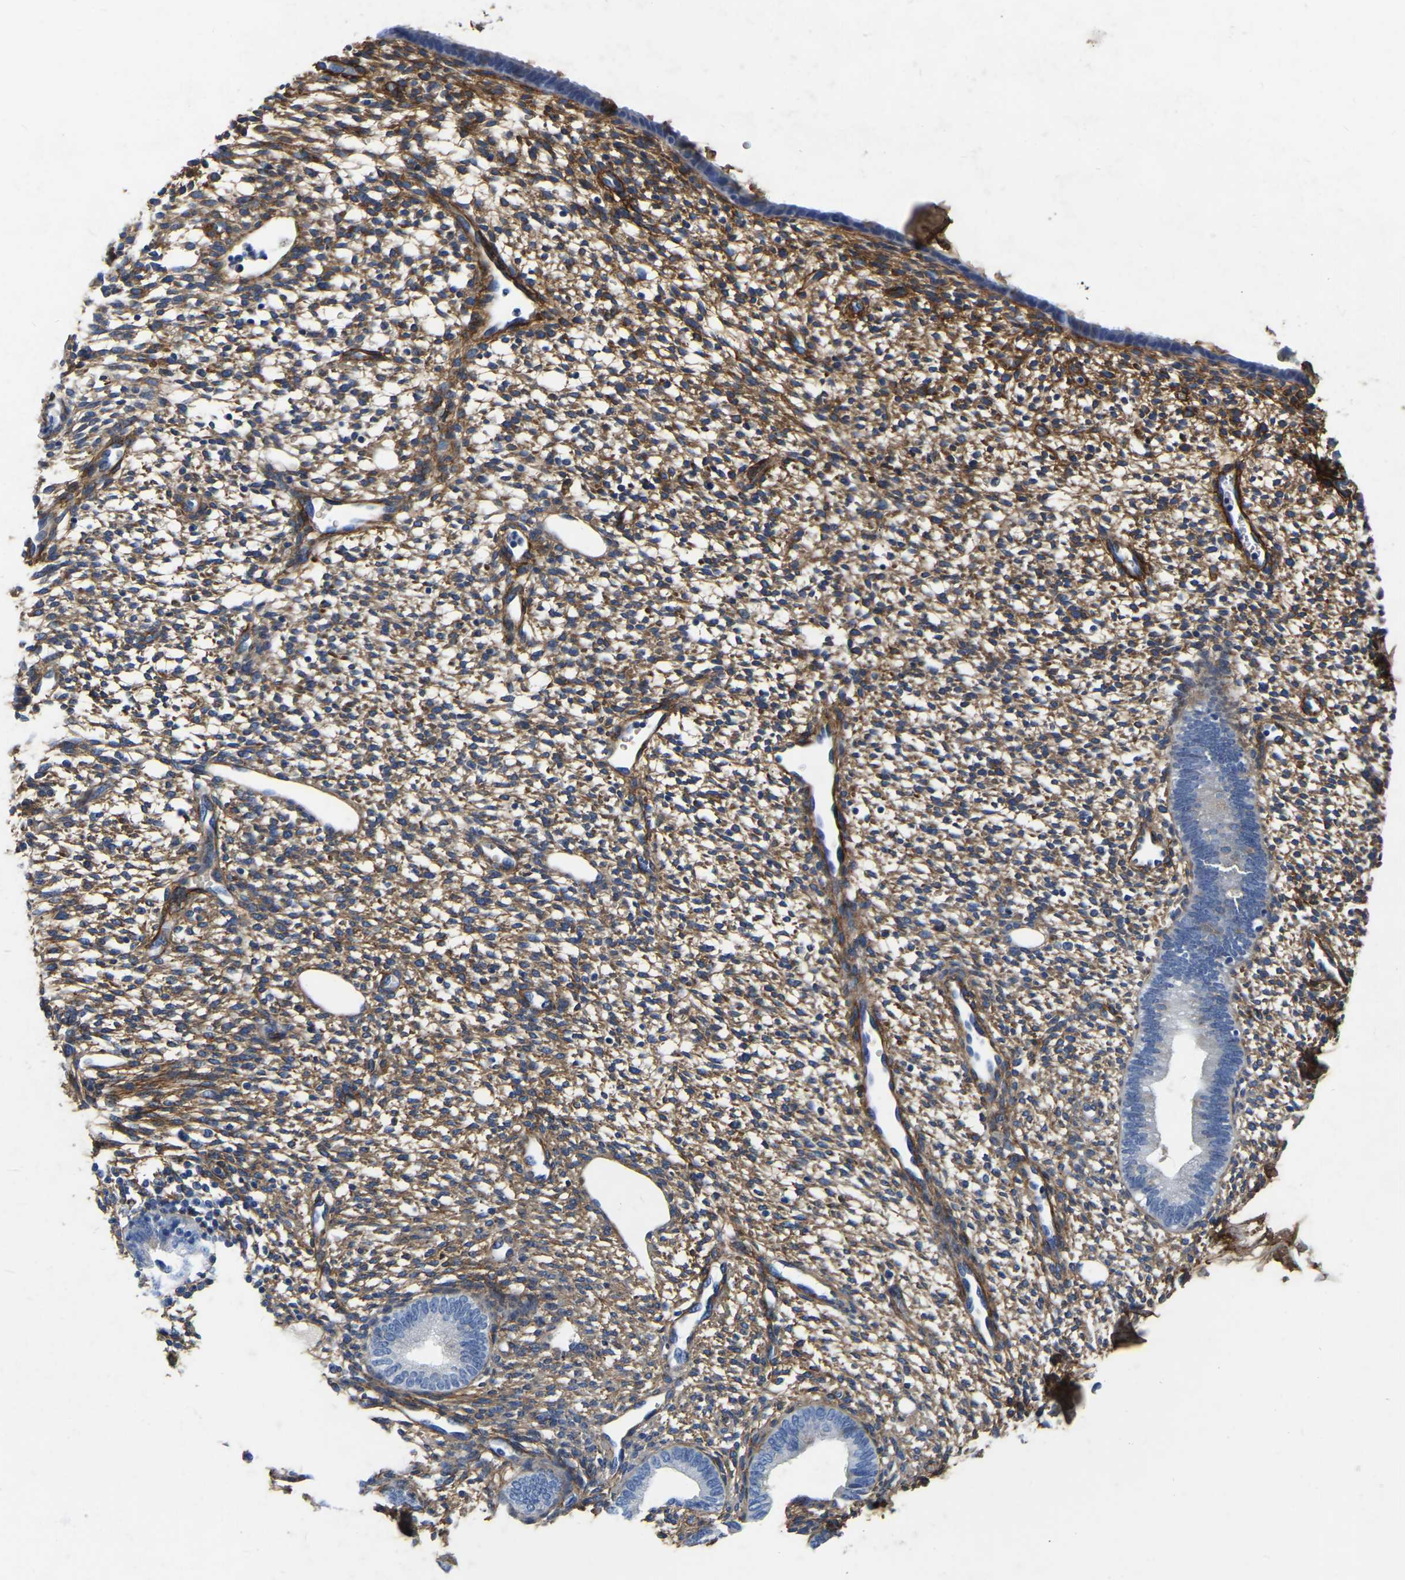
{"staining": {"intensity": "moderate", "quantity": "25%-75%", "location": "cytoplasmic/membranous"}, "tissue": "endometrium", "cell_type": "Cells in endometrial stroma", "image_type": "normal", "snomed": [{"axis": "morphology", "description": "Normal tissue, NOS"}, {"axis": "topography", "description": "Endometrium"}], "caption": "Moderate cytoplasmic/membranous protein positivity is seen in approximately 25%-75% of cells in endometrial stroma in endometrium. The protein is stained brown, and the nuclei are stained in blue (DAB IHC with brightfield microscopy, high magnification).", "gene": "COL6A1", "patient": {"sex": "female", "age": 46}}